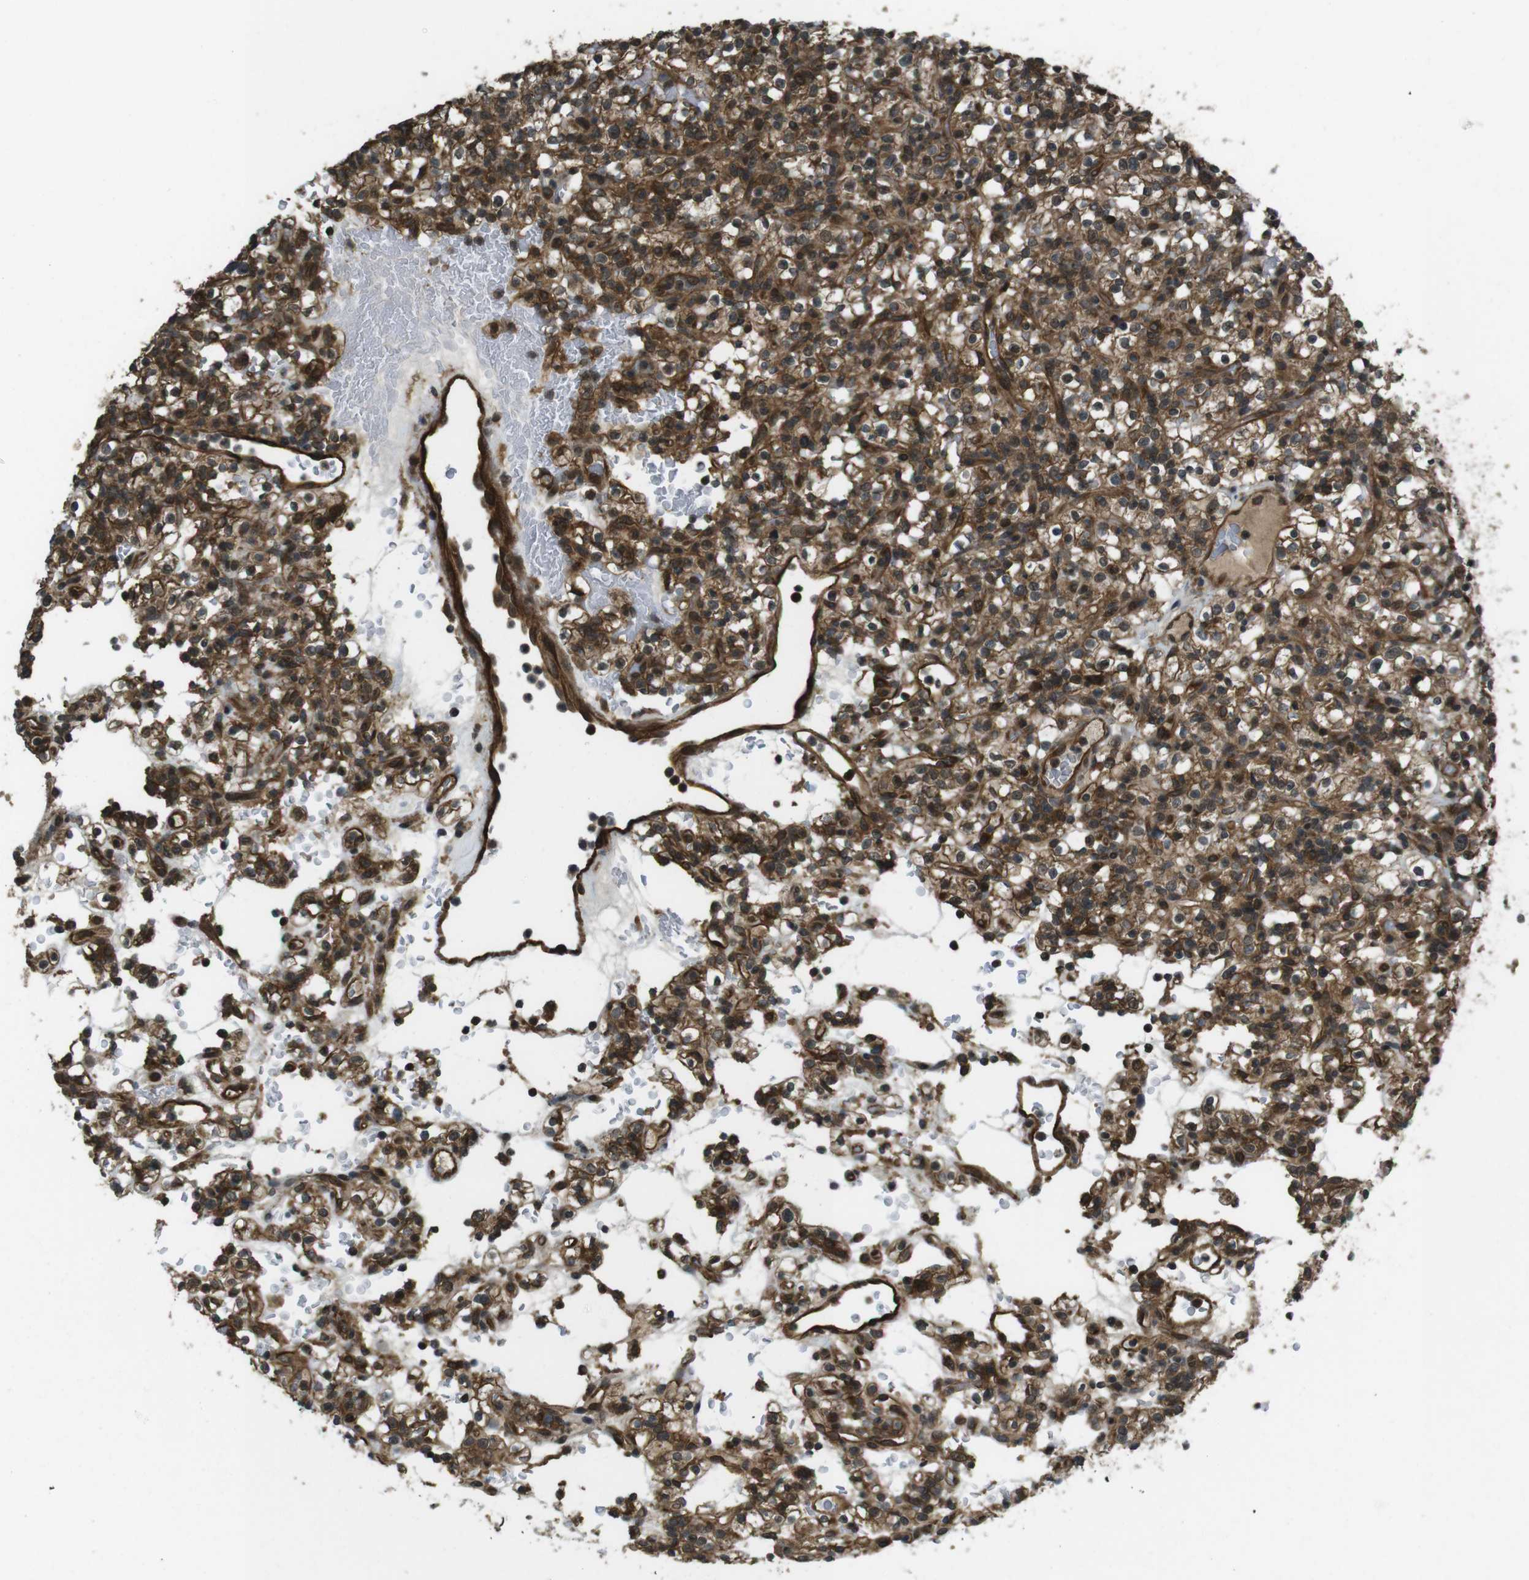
{"staining": {"intensity": "strong", "quantity": ">75%", "location": "cytoplasmic/membranous,nuclear"}, "tissue": "renal cancer", "cell_type": "Tumor cells", "image_type": "cancer", "snomed": [{"axis": "morphology", "description": "Normal tissue, NOS"}, {"axis": "morphology", "description": "Adenocarcinoma, NOS"}, {"axis": "topography", "description": "Kidney"}], "caption": "A high-resolution micrograph shows immunohistochemistry staining of renal cancer, which displays strong cytoplasmic/membranous and nuclear staining in approximately >75% of tumor cells.", "gene": "TIAM2", "patient": {"sex": "female", "age": 72}}